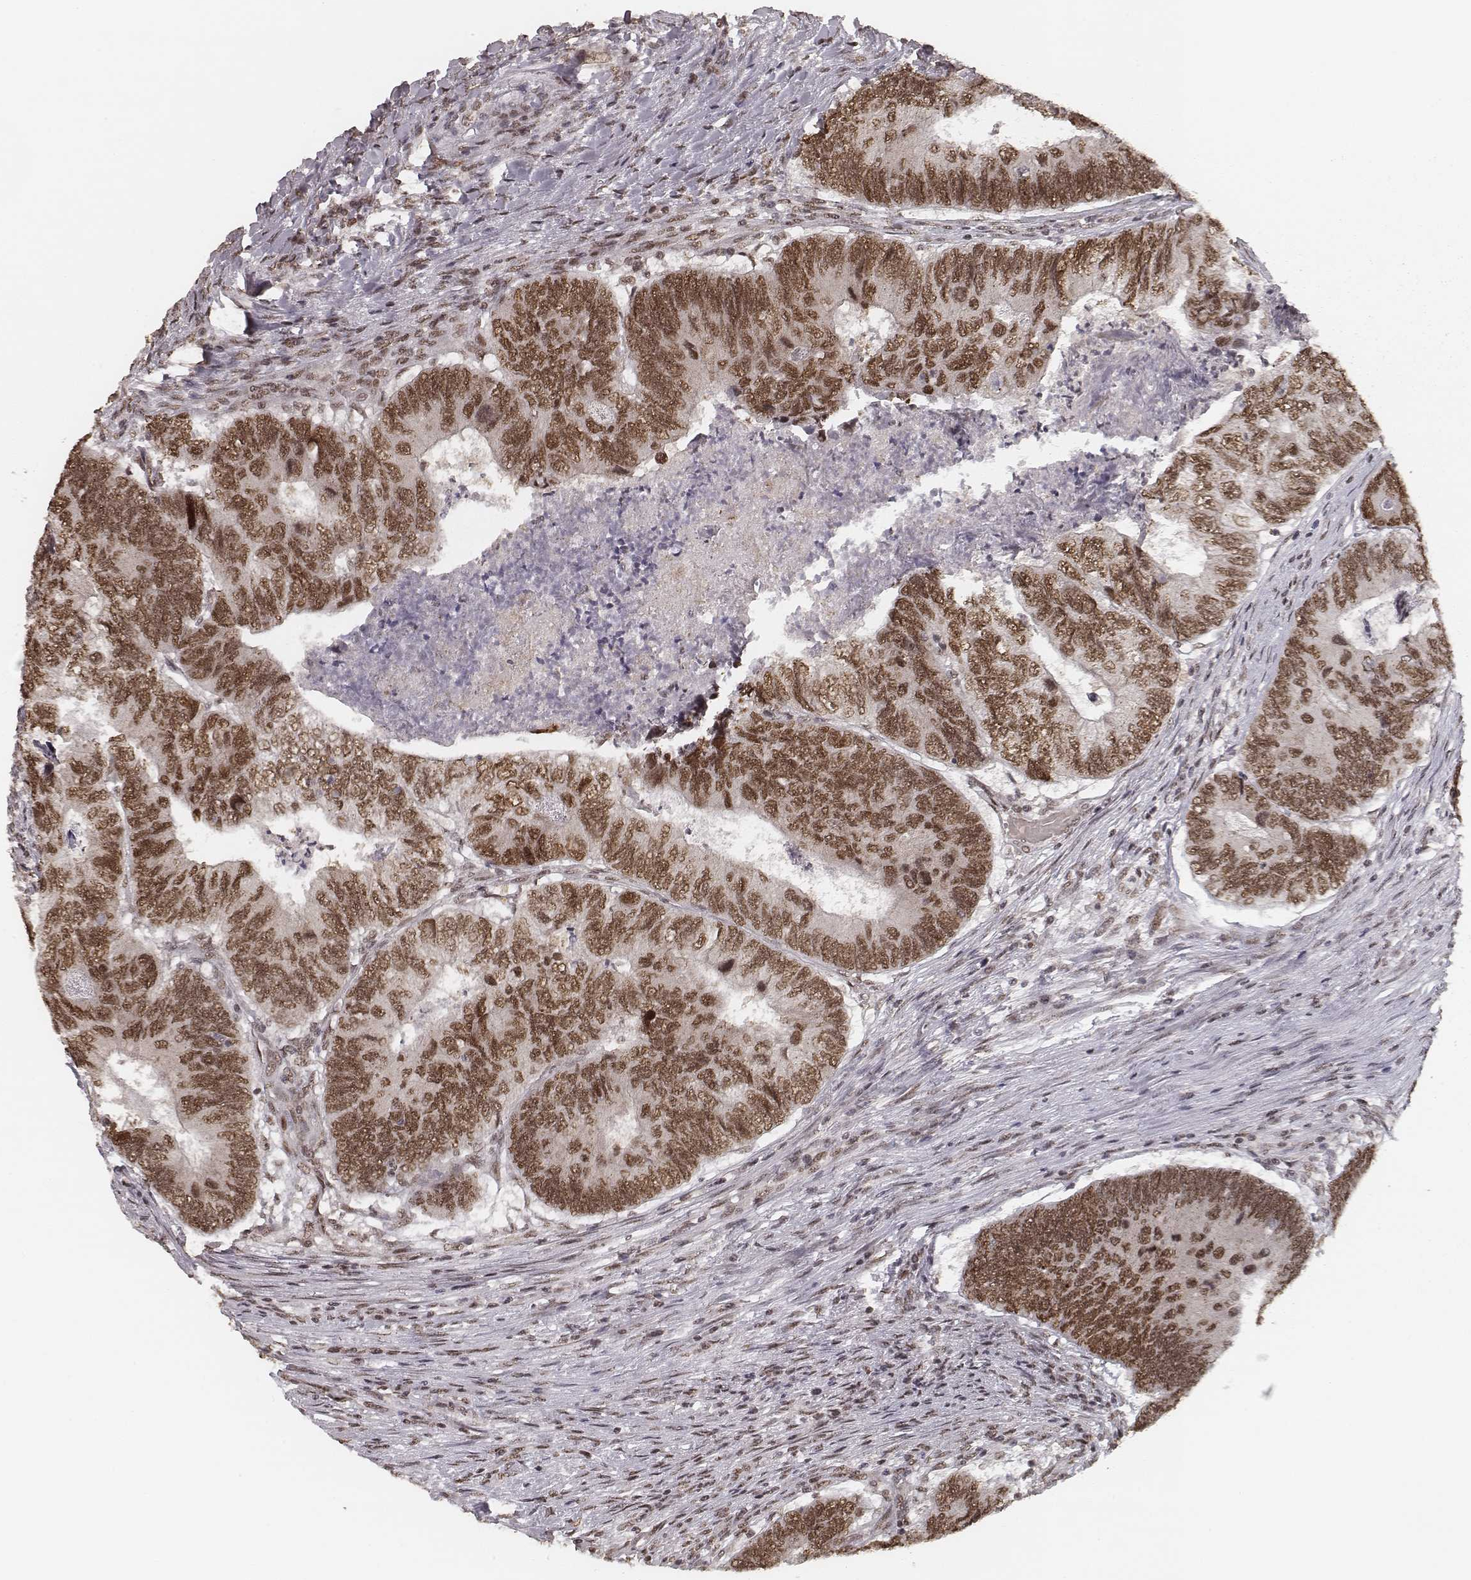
{"staining": {"intensity": "moderate", "quantity": ">75%", "location": "nuclear"}, "tissue": "colorectal cancer", "cell_type": "Tumor cells", "image_type": "cancer", "snomed": [{"axis": "morphology", "description": "Adenocarcinoma, NOS"}, {"axis": "topography", "description": "Colon"}], "caption": "Moderate nuclear expression is identified in about >75% of tumor cells in colorectal cancer (adenocarcinoma).", "gene": "HMGA2", "patient": {"sex": "female", "age": 67}}